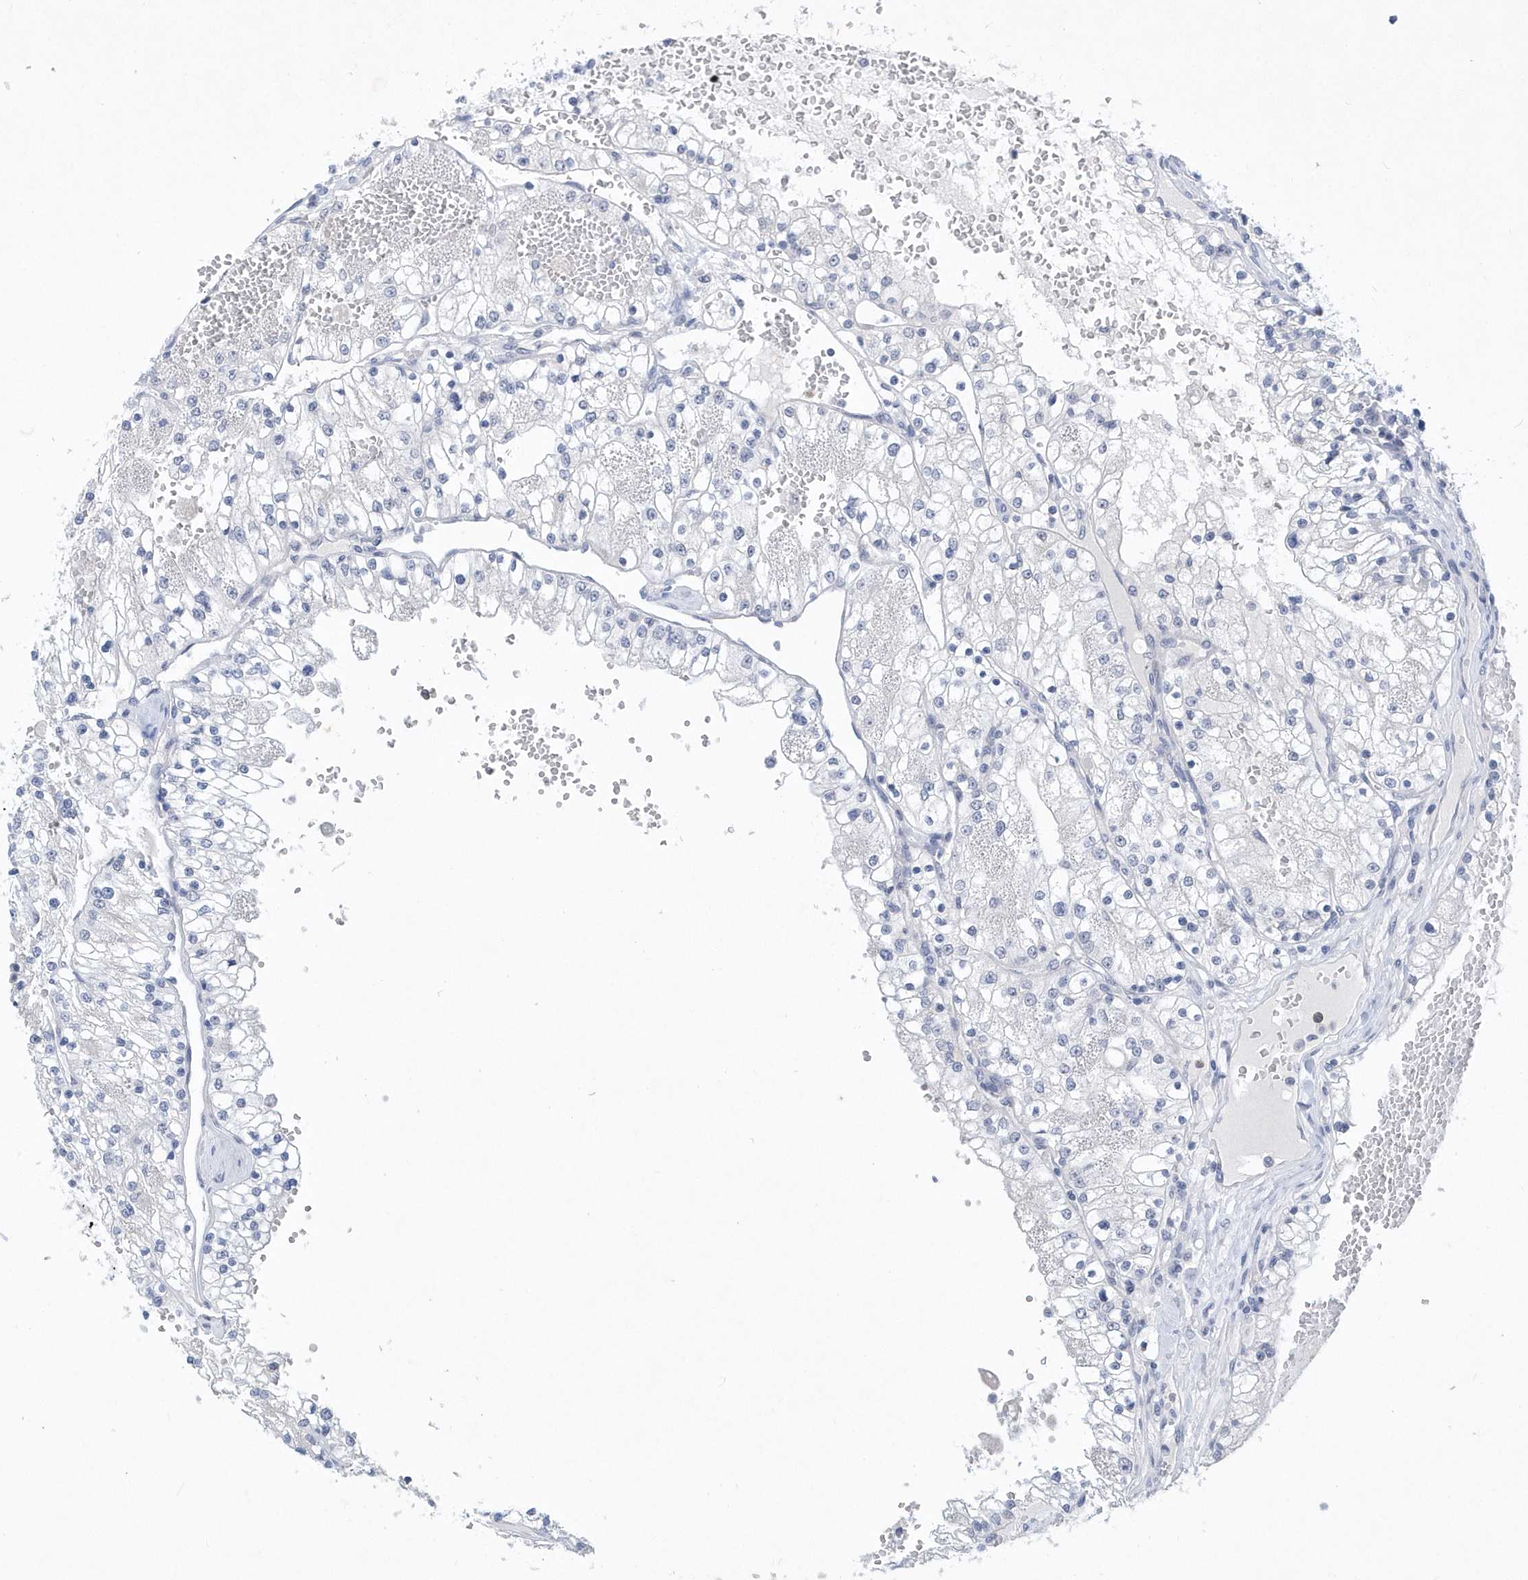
{"staining": {"intensity": "negative", "quantity": "none", "location": "none"}, "tissue": "renal cancer", "cell_type": "Tumor cells", "image_type": "cancer", "snomed": [{"axis": "morphology", "description": "Normal tissue, NOS"}, {"axis": "morphology", "description": "Adenocarcinoma, NOS"}, {"axis": "topography", "description": "Kidney"}], "caption": "Image shows no protein positivity in tumor cells of renal cancer tissue.", "gene": "SRGAP3", "patient": {"sex": "male", "age": 68}}